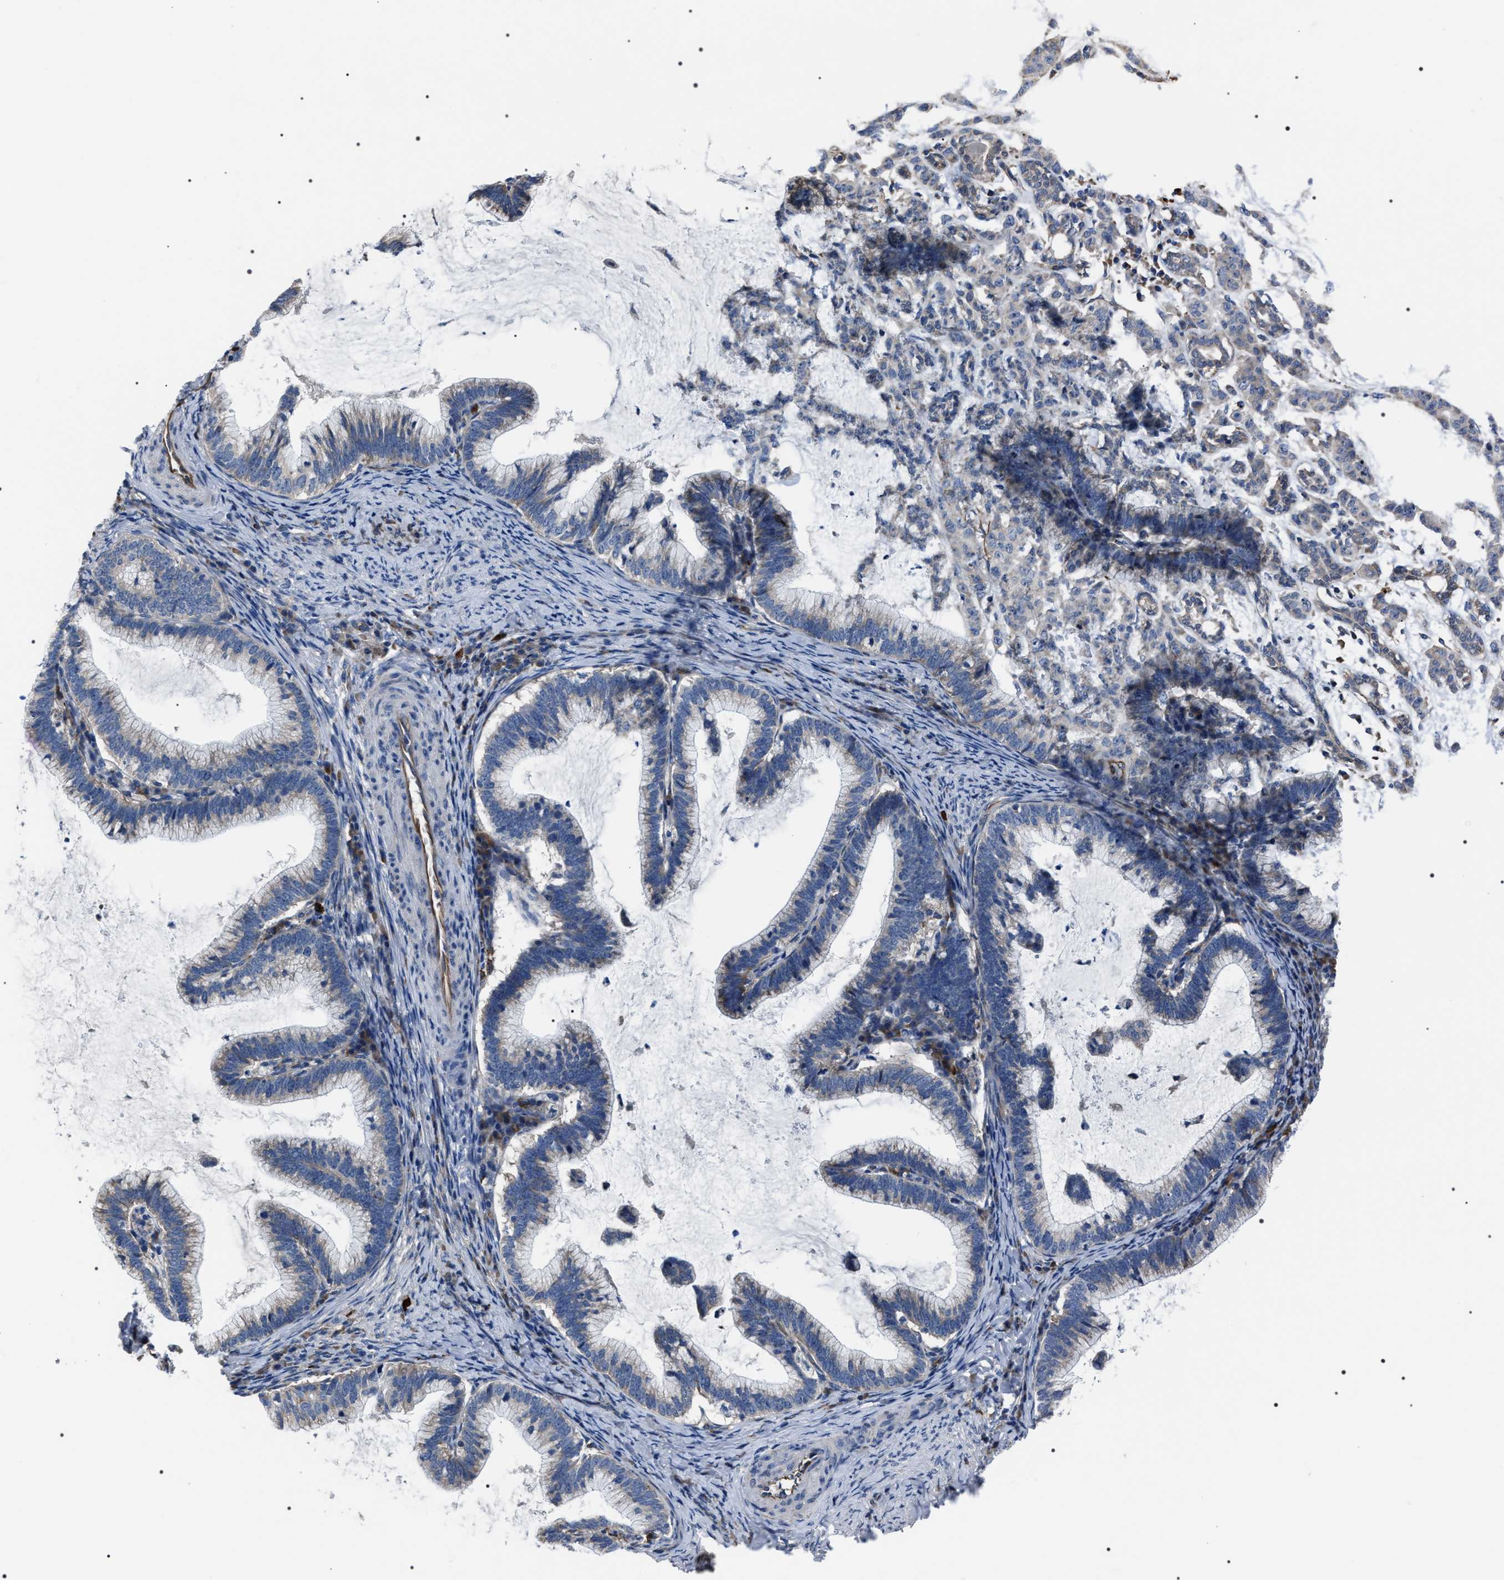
{"staining": {"intensity": "negative", "quantity": "none", "location": "none"}, "tissue": "cervical cancer", "cell_type": "Tumor cells", "image_type": "cancer", "snomed": [{"axis": "morphology", "description": "Adenocarcinoma, NOS"}, {"axis": "topography", "description": "Cervix"}], "caption": "Tumor cells show no significant protein expression in adenocarcinoma (cervical). (Brightfield microscopy of DAB (3,3'-diaminobenzidine) immunohistochemistry (IHC) at high magnification).", "gene": "PKD1L1", "patient": {"sex": "female", "age": 36}}